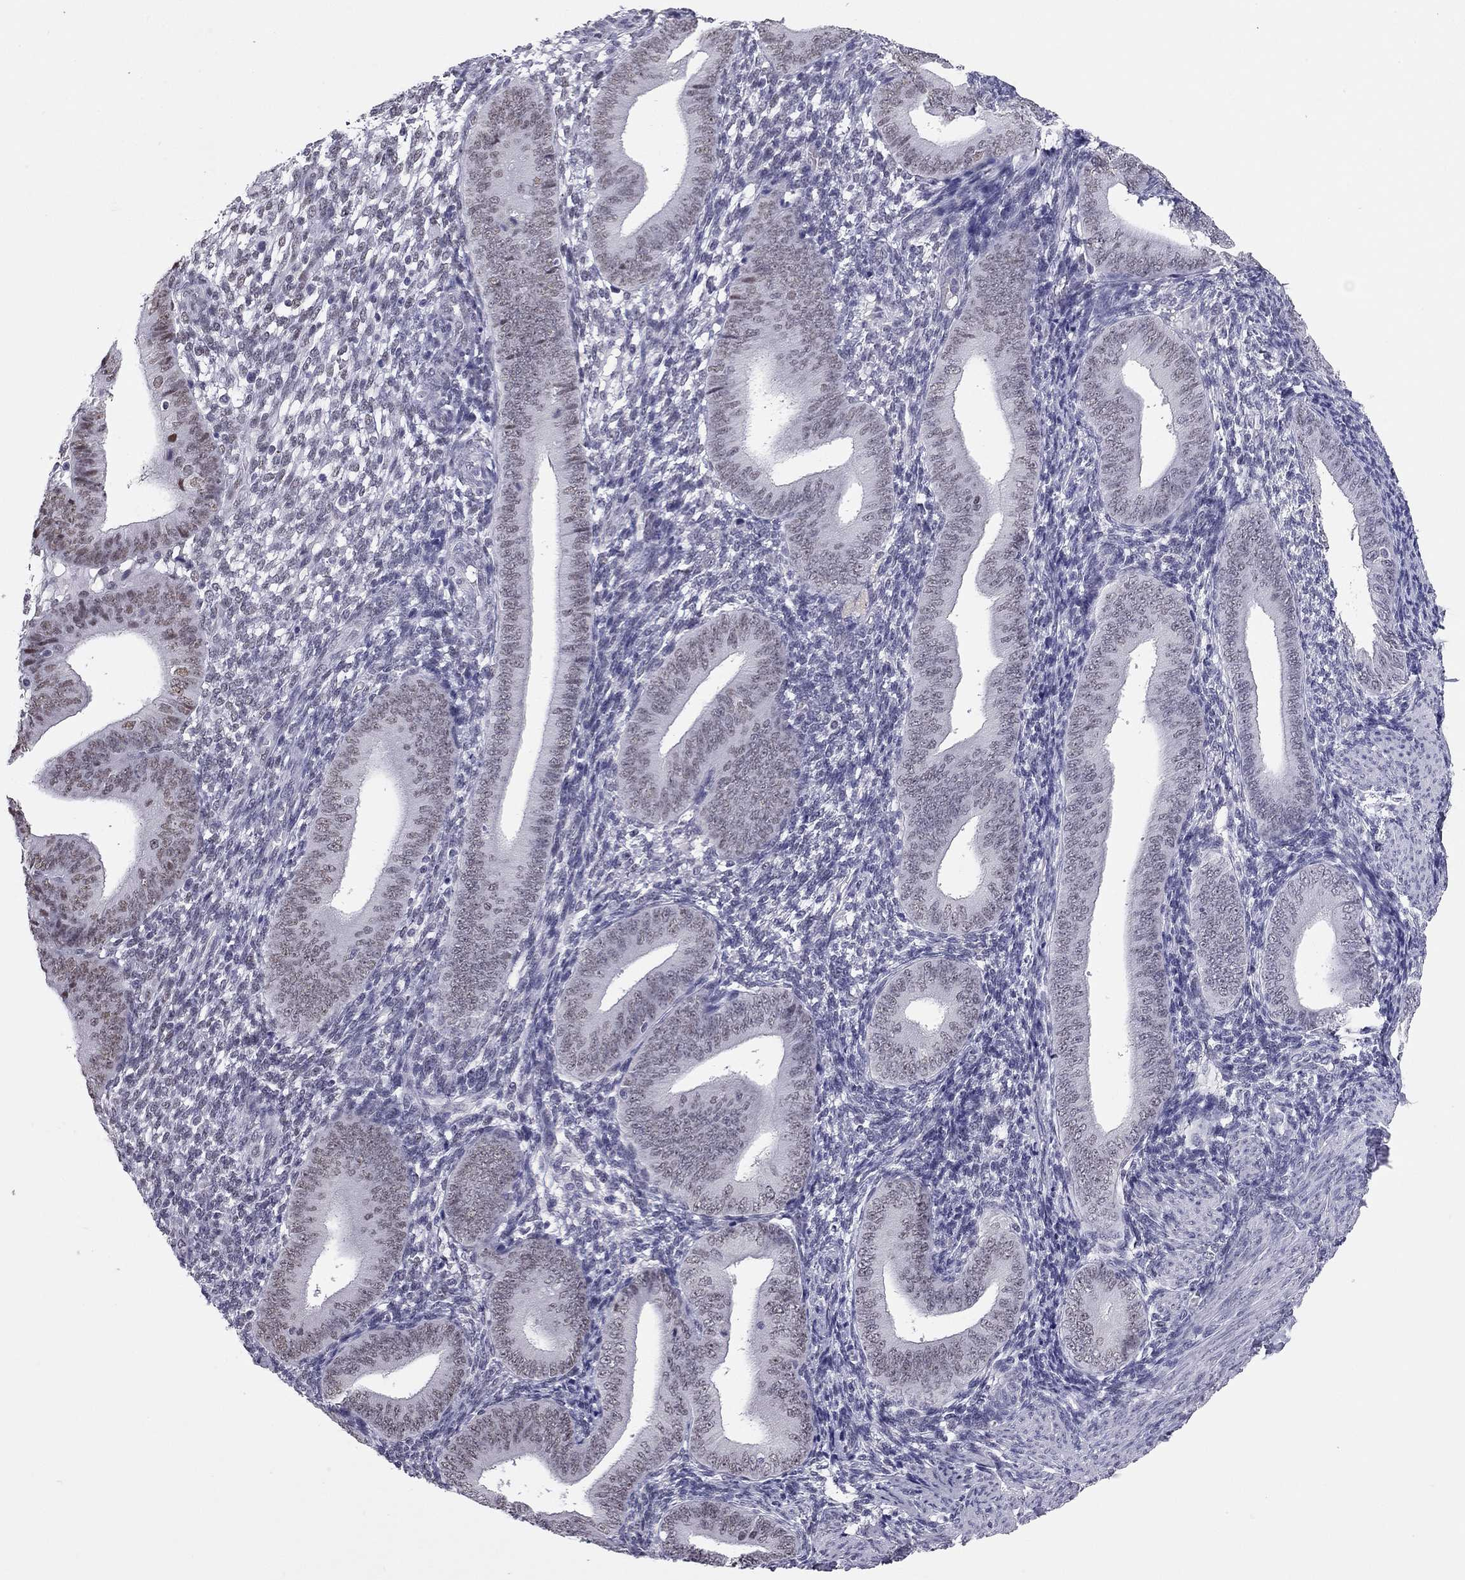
{"staining": {"intensity": "negative", "quantity": "none", "location": "none"}, "tissue": "endometrium", "cell_type": "Cells in endometrial stroma", "image_type": "normal", "snomed": [{"axis": "morphology", "description": "Normal tissue, NOS"}, {"axis": "topography", "description": "Endometrium"}], "caption": "DAB (3,3'-diaminobenzidine) immunohistochemical staining of benign human endometrium shows no significant positivity in cells in endometrial stroma.", "gene": "DOT1L", "patient": {"sex": "female", "age": 39}}